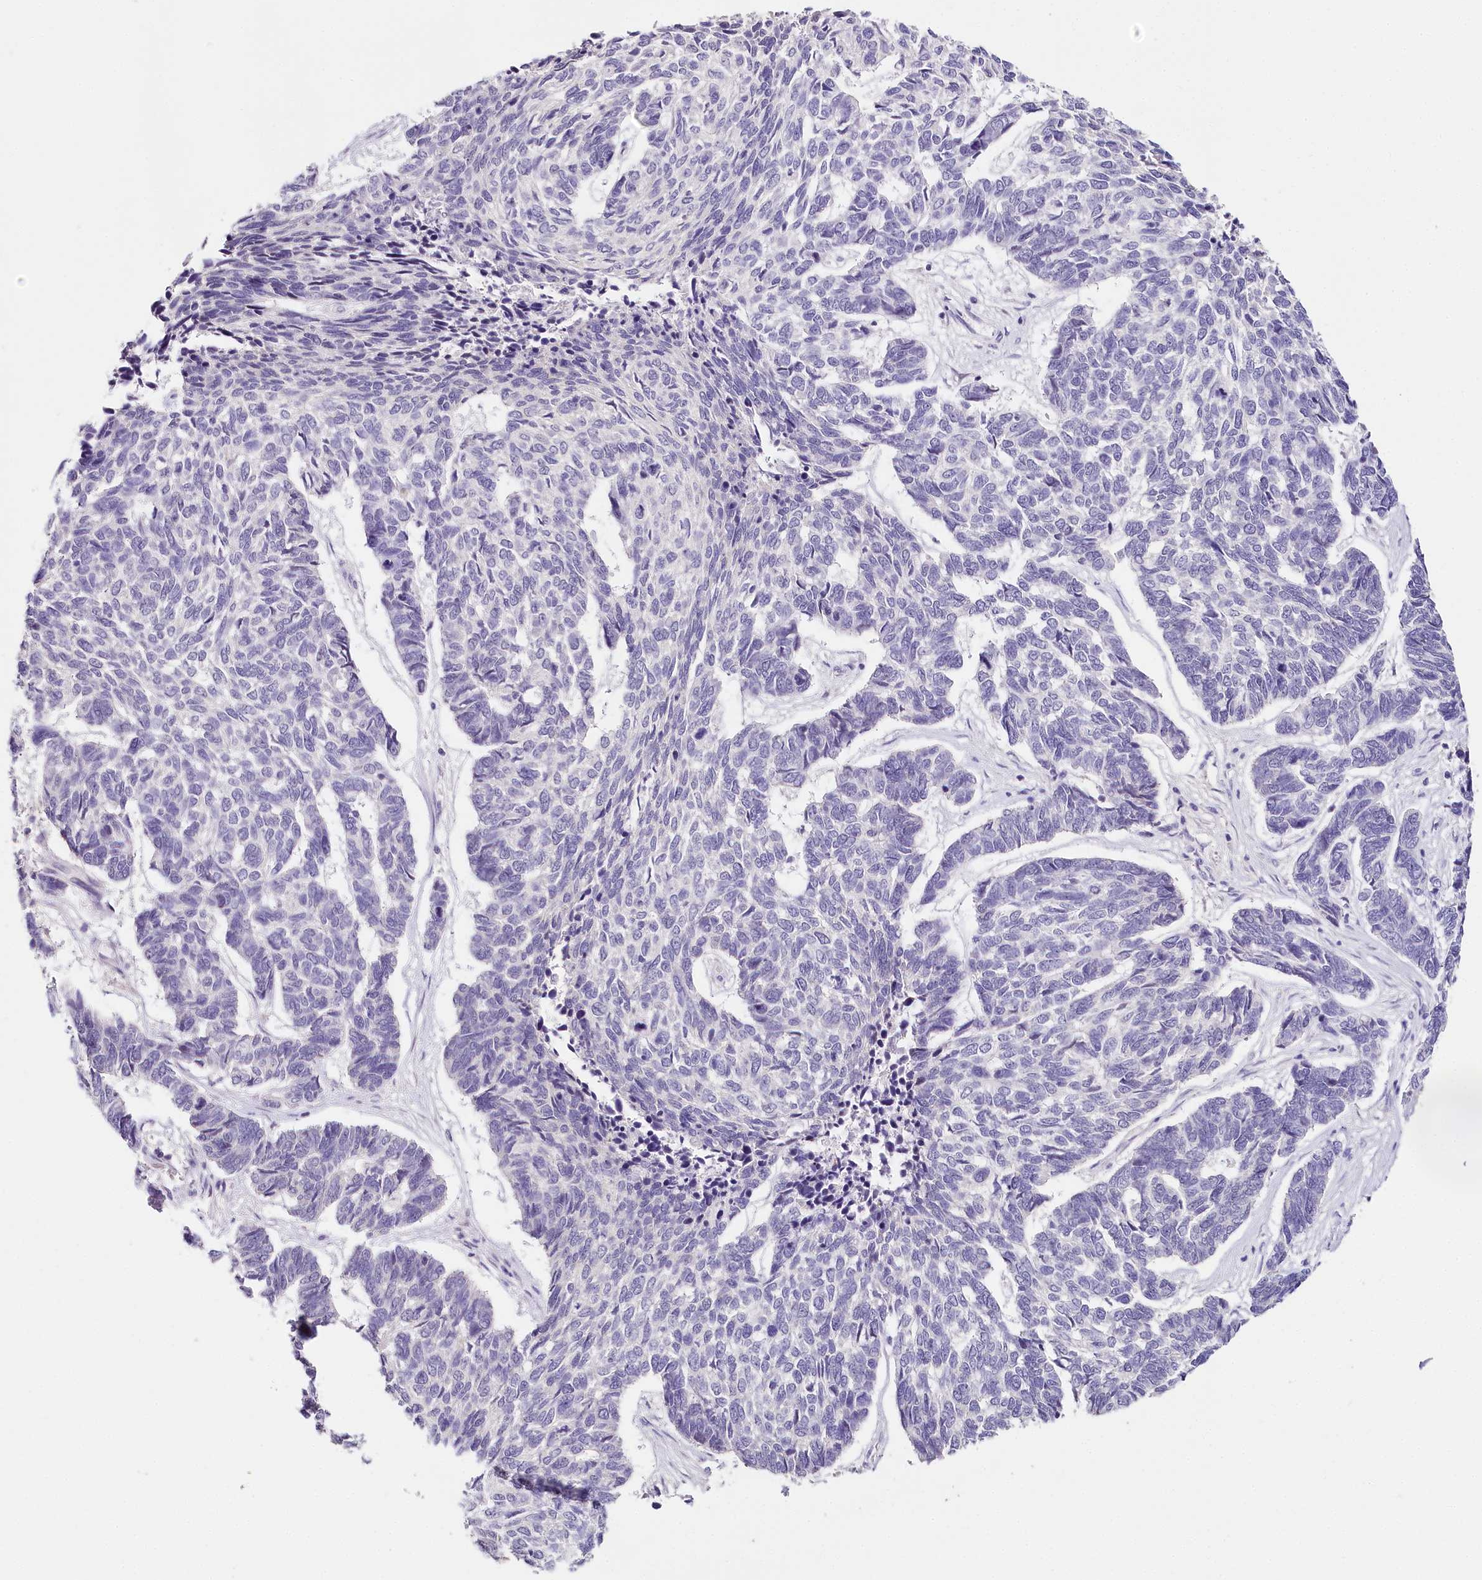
{"staining": {"intensity": "negative", "quantity": "none", "location": "none"}, "tissue": "skin cancer", "cell_type": "Tumor cells", "image_type": "cancer", "snomed": [{"axis": "morphology", "description": "Basal cell carcinoma"}, {"axis": "topography", "description": "Skin"}], "caption": "The image displays no staining of tumor cells in basal cell carcinoma (skin).", "gene": "TP53", "patient": {"sex": "female", "age": 65}}